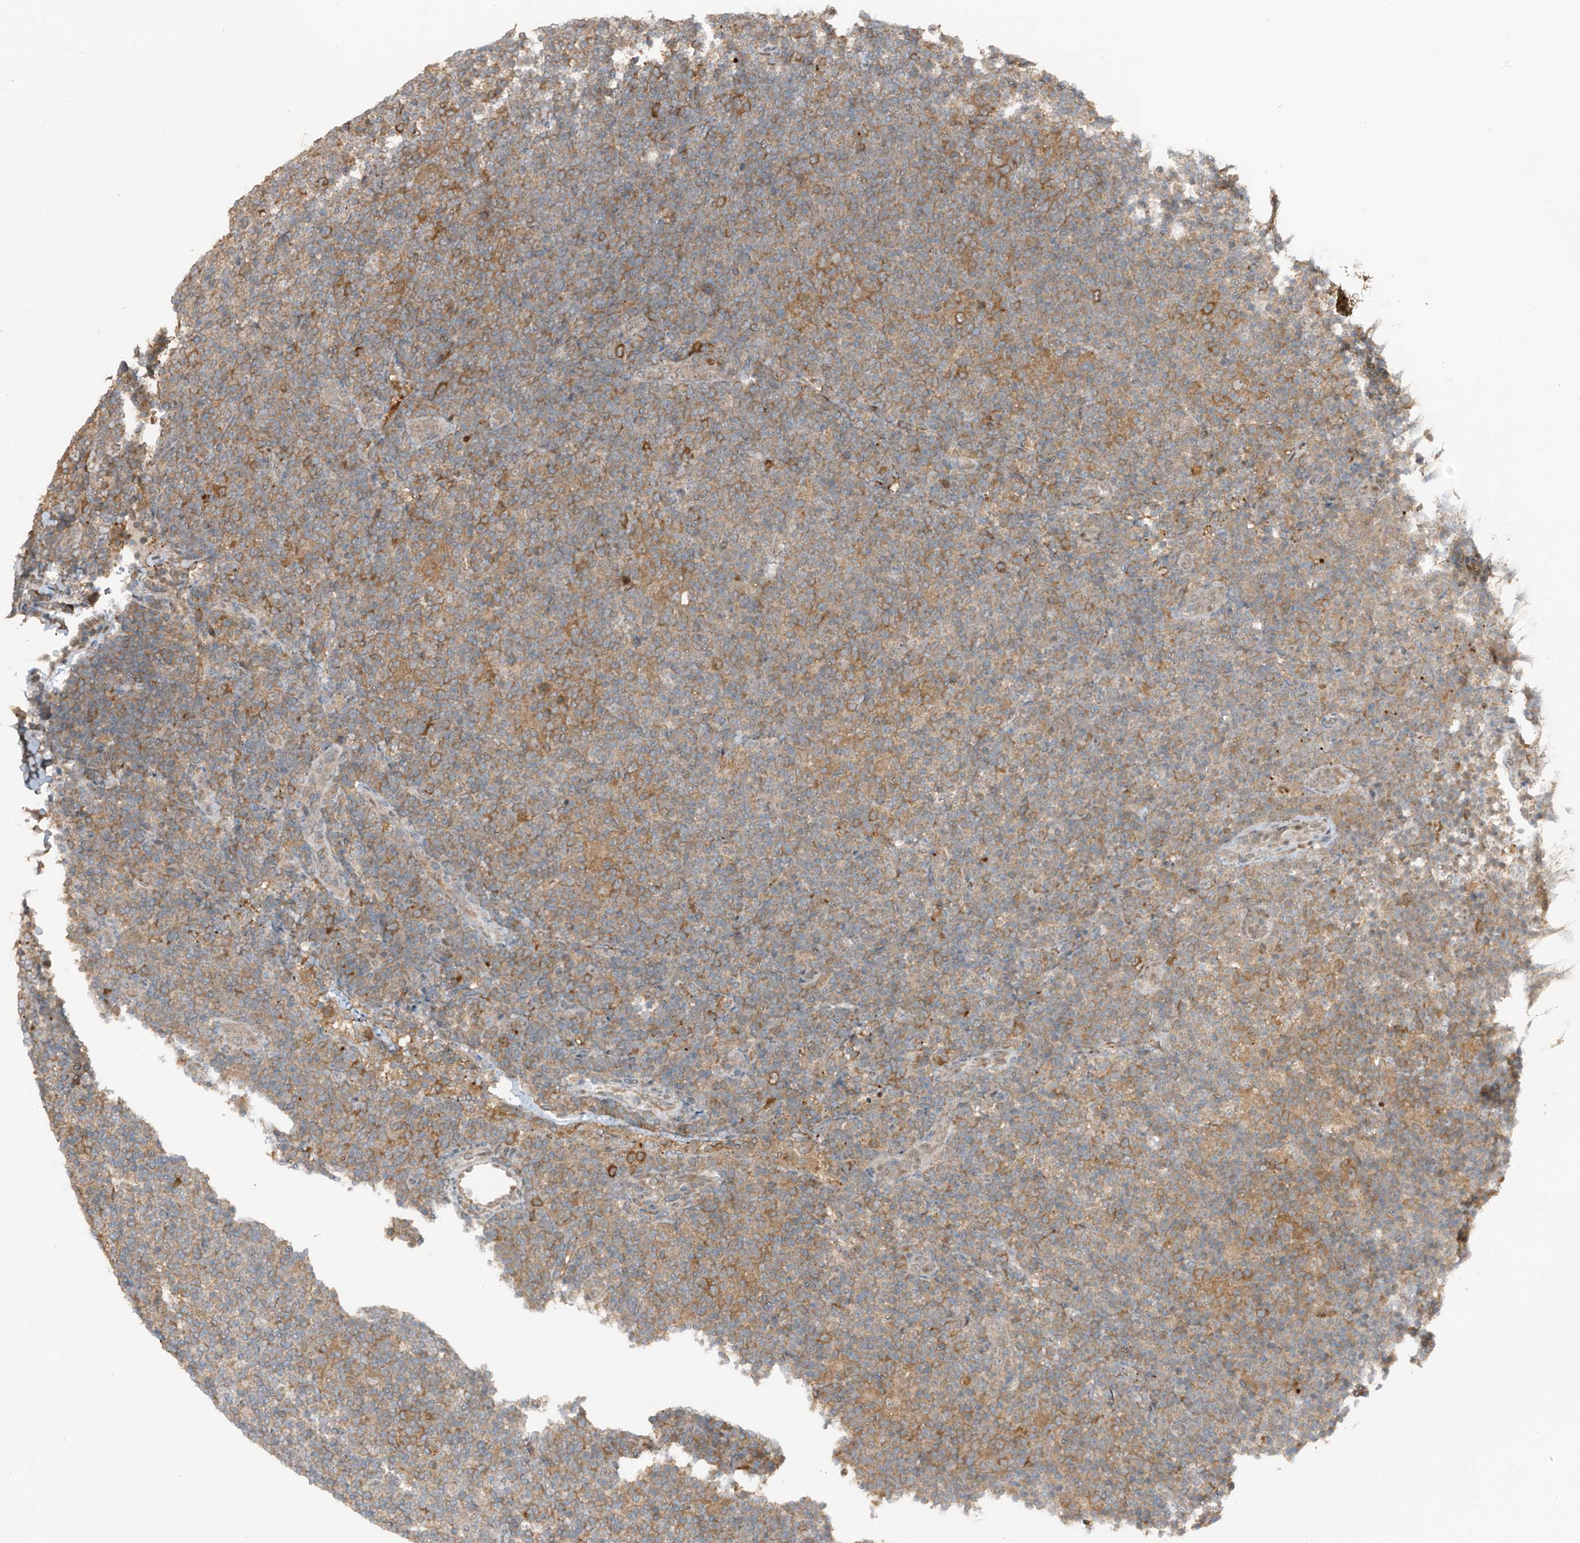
{"staining": {"intensity": "moderate", "quantity": ">75%", "location": "cytoplasmic/membranous"}, "tissue": "lymphoma", "cell_type": "Tumor cells", "image_type": "cancer", "snomed": [{"axis": "morphology", "description": "Hodgkin's disease, NOS"}, {"axis": "topography", "description": "Lymph node"}], "caption": "IHC image of neoplastic tissue: human Hodgkin's disease stained using IHC reveals medium levels of moderate protein expression localized specifically in the cytoplasmic/membranous of tumor cells, appearing as a cytoplasmic/membranous brown color.", "gene": "TXNDC9", "patient": {"sex": "female", "age": 57}}